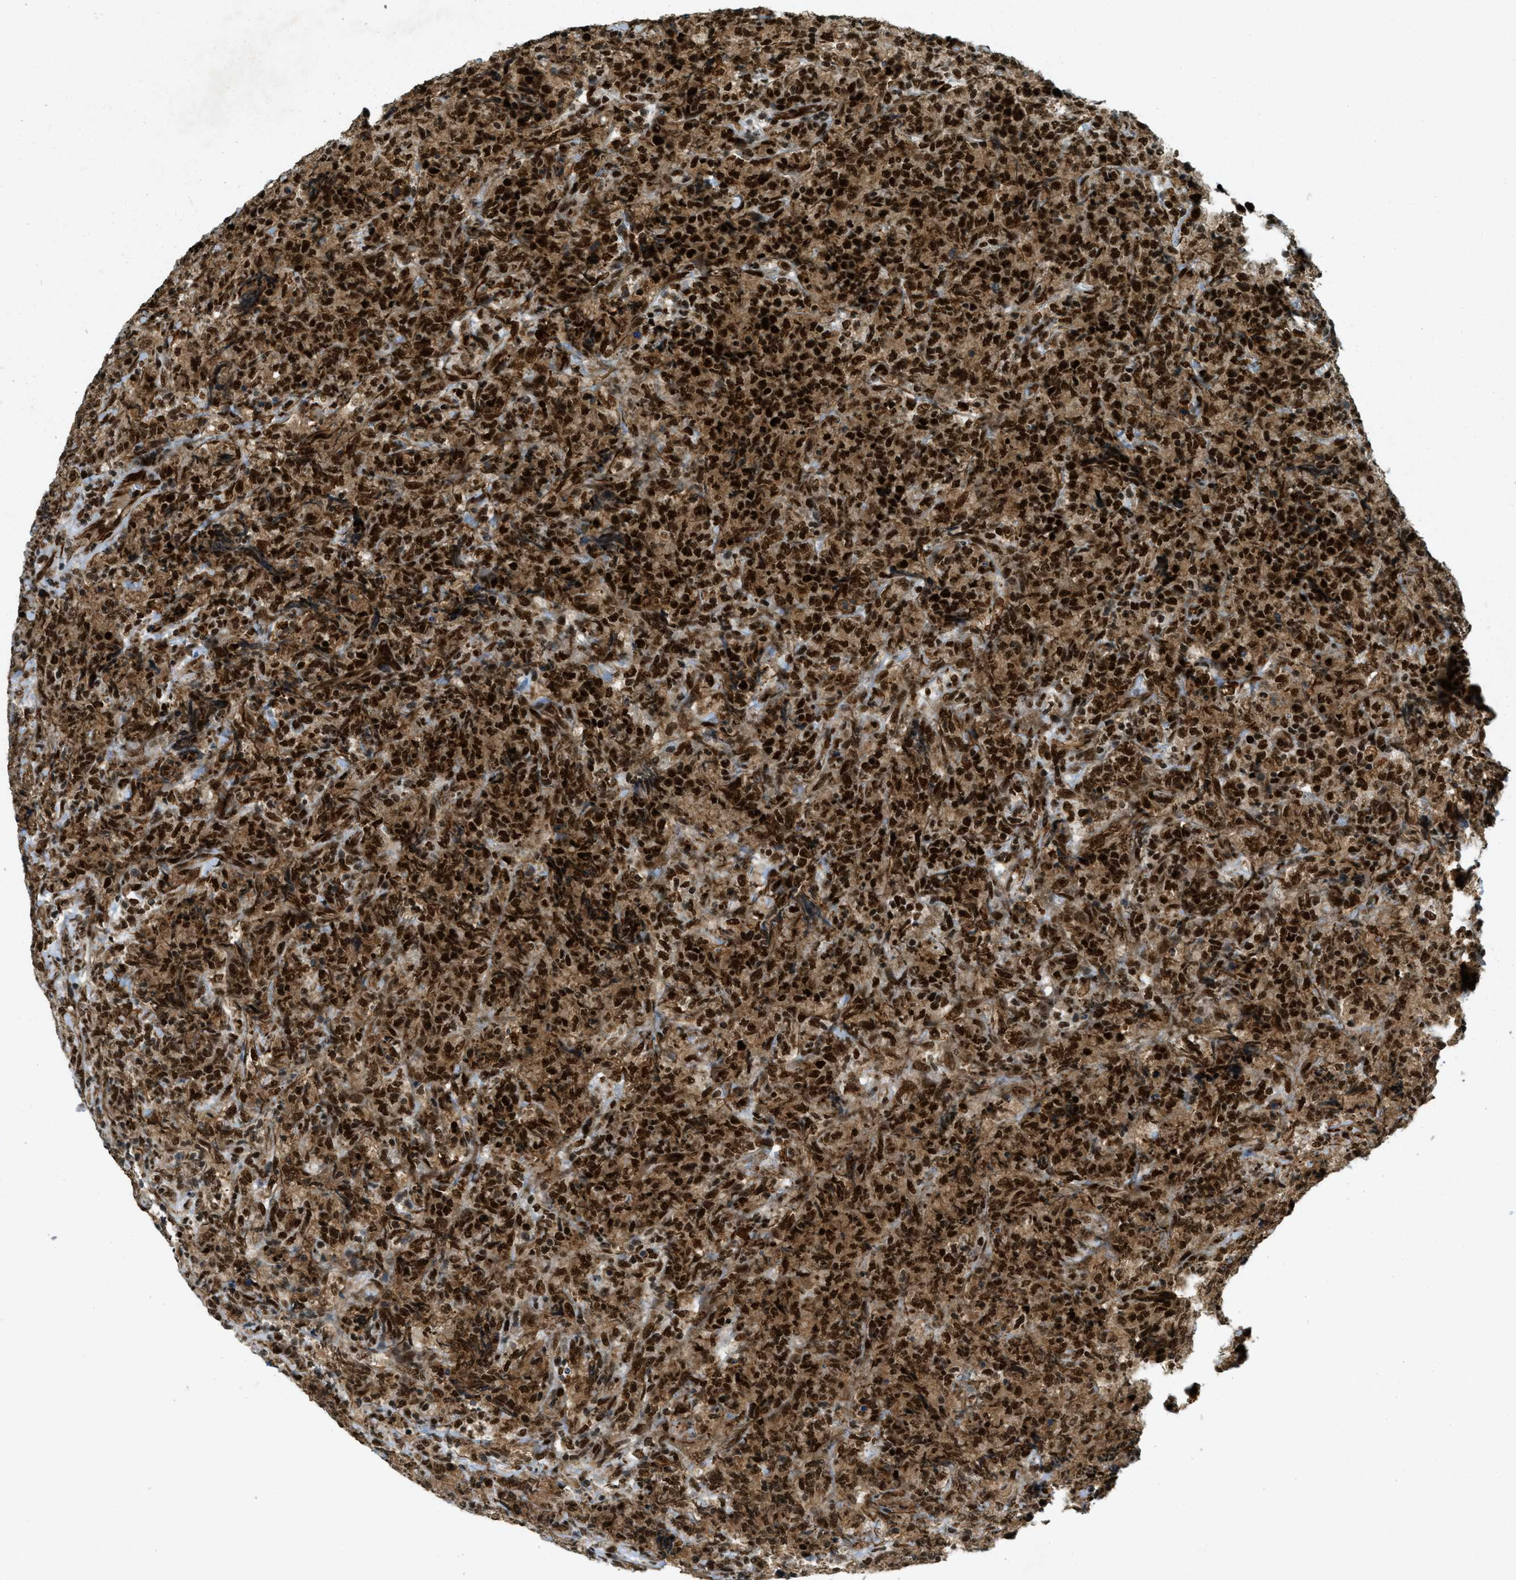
{"staining": {"intensity": "strong", "quantity": ">75%", "location": "cytoplasmic/membranous,nuclear"}, "tissue": "lymphoma", "cell_type": "Tumor cells", "image_type": "cancer", "snomed": [{"axis": "morphology", "description": "Malignant lymphoma, non-Hodgkin's type, High grade"}, {"axis": "topography", "description": "Tonsil"}], "caption": "Immunohistochemical staining of high-grade malignant lymphoma, non-Hodgkin's type demonstrates high levels of strong cytoplasmic/membranous and nuclear protein staining in about >75% of tumor cells.", "gene": "ZFR", "patient": {"sex": "female", "age": 36}}